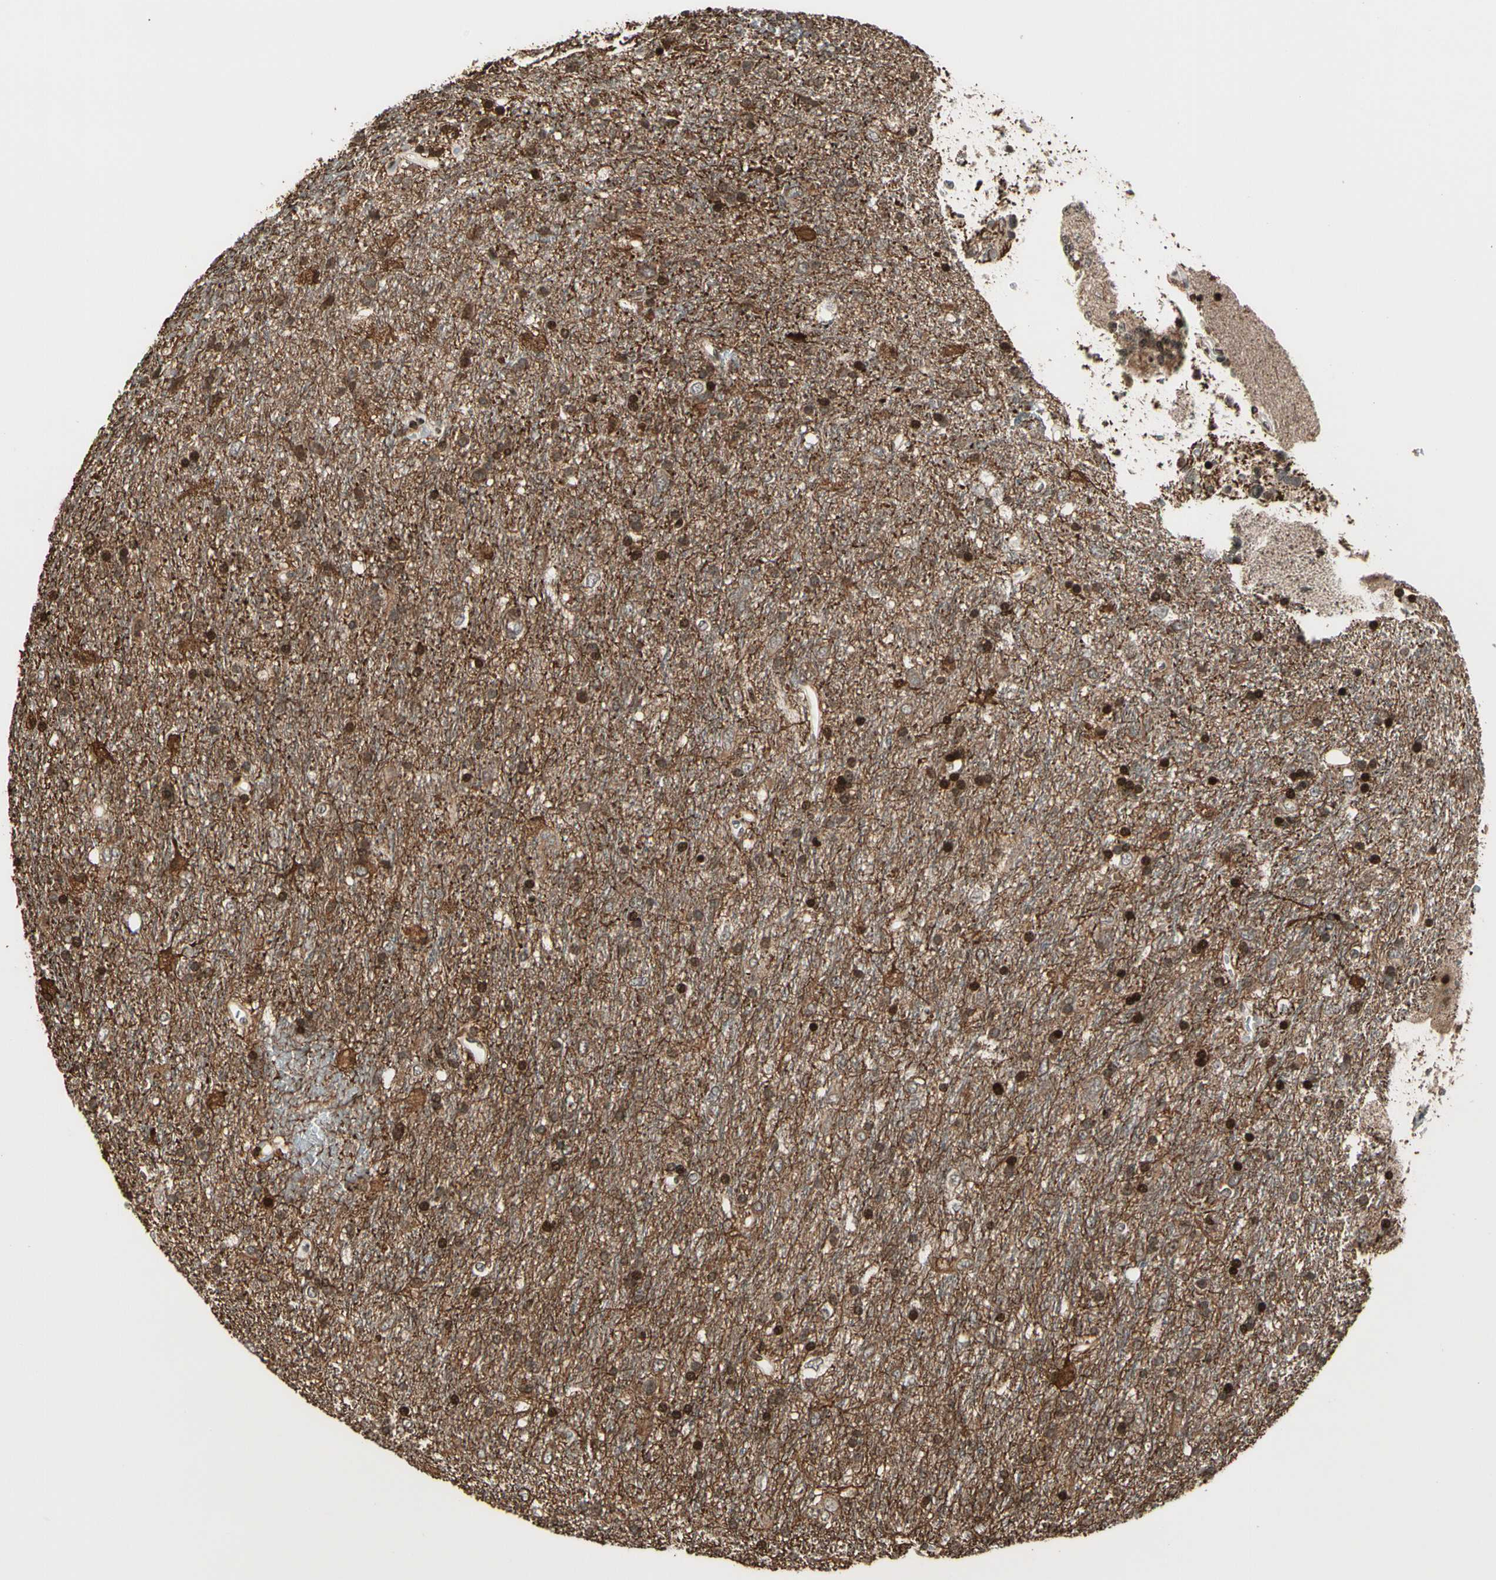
{"staining": {"intensity": "moderate", "quantity": ">75%", "location": "cytoplasmic/membranous,nuclear"}, "tissue": "glioma", "cell_type": "Tumor cells", "image_type": "cancer", "snomed": [{"axis": "morphology", "description": "Glioma, malignant, Low grade"}, {"axis": "topography", "description": "Brain"}], "caption": "A medium amount of moderate cytoplasmic/membranous and nuclear staining is seen in about >75% of tumor cells in glioma tissue.", "gene": "TSHZ3", "patient": {"sex": "male", "age": 77}}